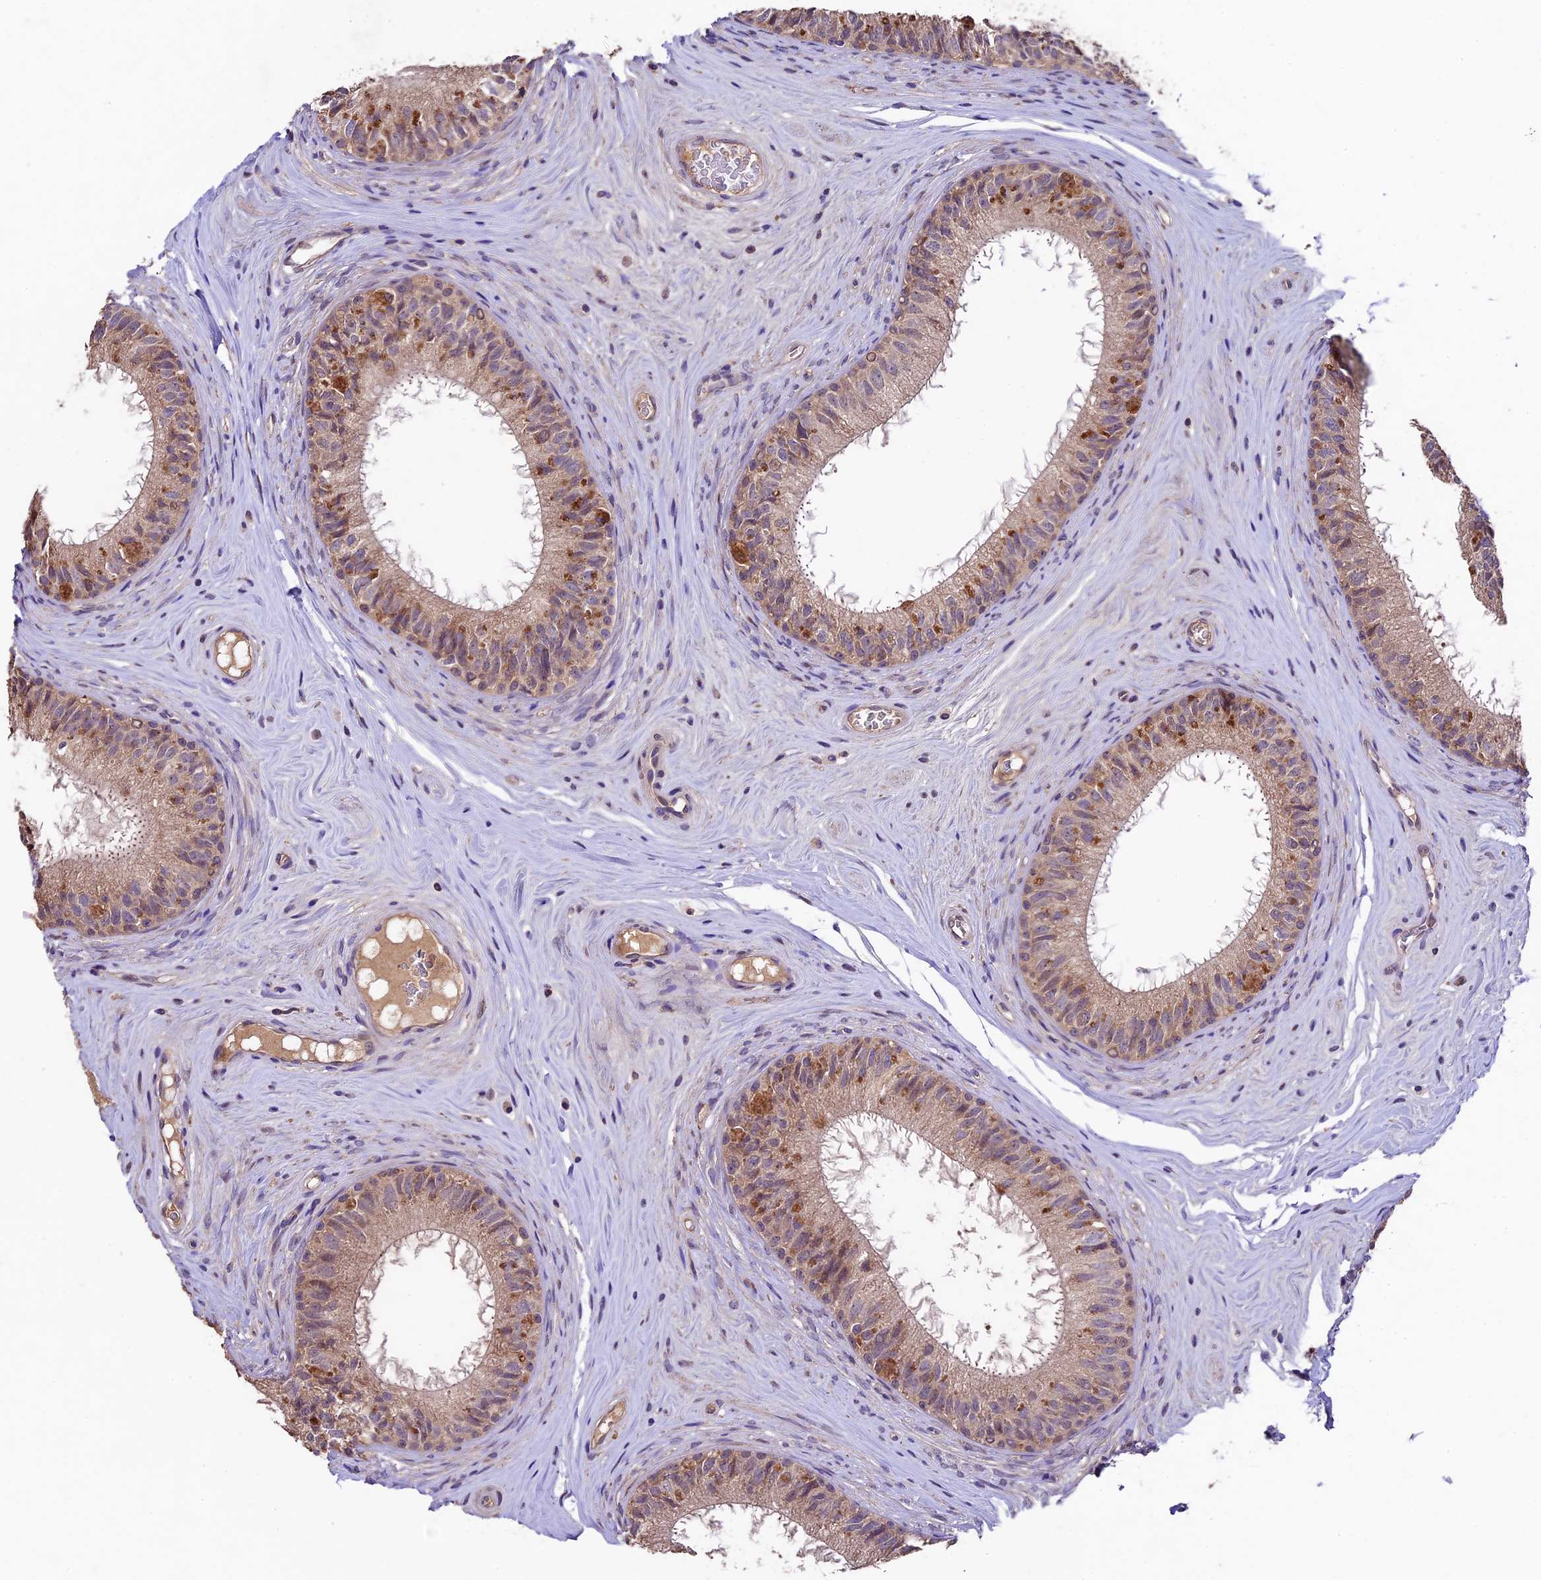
{"staining": {"intensity": "moderate", "quantity": "25%-75%", "location": "cytoplasmic/membranous,nuclear"}, "tissue": "epididymis", "cell_type": "Glandular cells", "image_type": "normal", "snomed": [{"axis": "morphology", "description": "Normal tissue, NOS"}, {"axis": "topography", "description": "Epididymis"}], "caption": "Brown immunohistochemical staining in normal epididymis exhibits moderate cytoplasmic/membranous,nuclear positivity in approximately 25%-75% of glandular cells. (DAB = brown stain, brightfield microscopy at high magnification).", "gene": "SBNO2", "patient": {"sex": "male", "age": 33}}